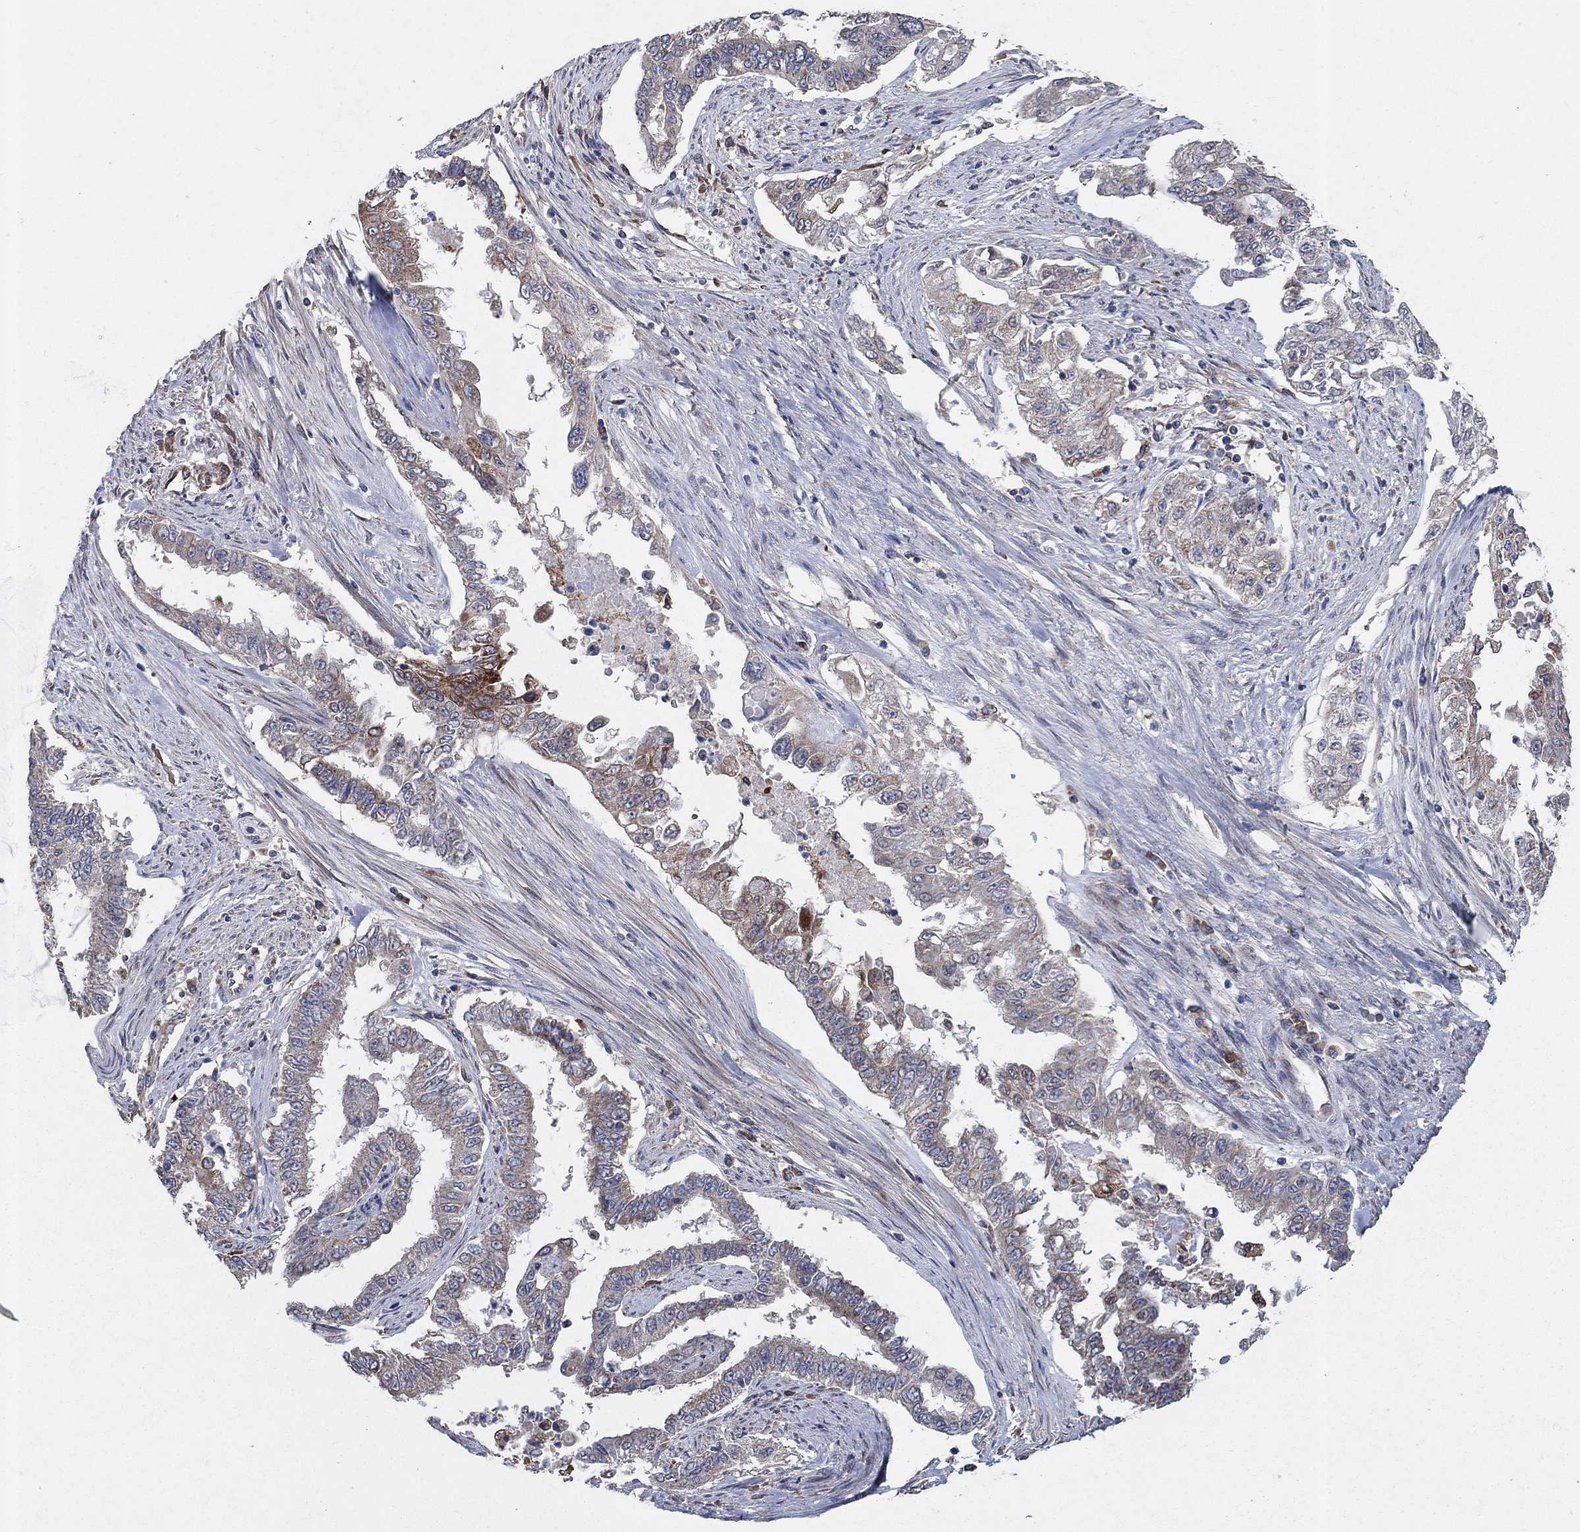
{"staining": {"intensity": "moderate", "quantity": "25%-75%", "location": "cytoplasmic/membranous"}, "tissue": "endometrial cancer", "cell_type": "Tumor cells", "image_type": "cancer", "snomed": [{"axis": "morphology", "description": "Adenocarcinoma, NOS"}, {"axis": "topography", "description": "Uterus"}], "caption": "Immunohistochemical staining of human endometrial adenocarcinoma reveals medium levels of moderate cytoplasmic/membranous positivity in approximately 25%-75% of tumor cells. Nuclei are stained in blue.", "gene": "NCEH1", "patient": {"sex": "female", "age": 59}}